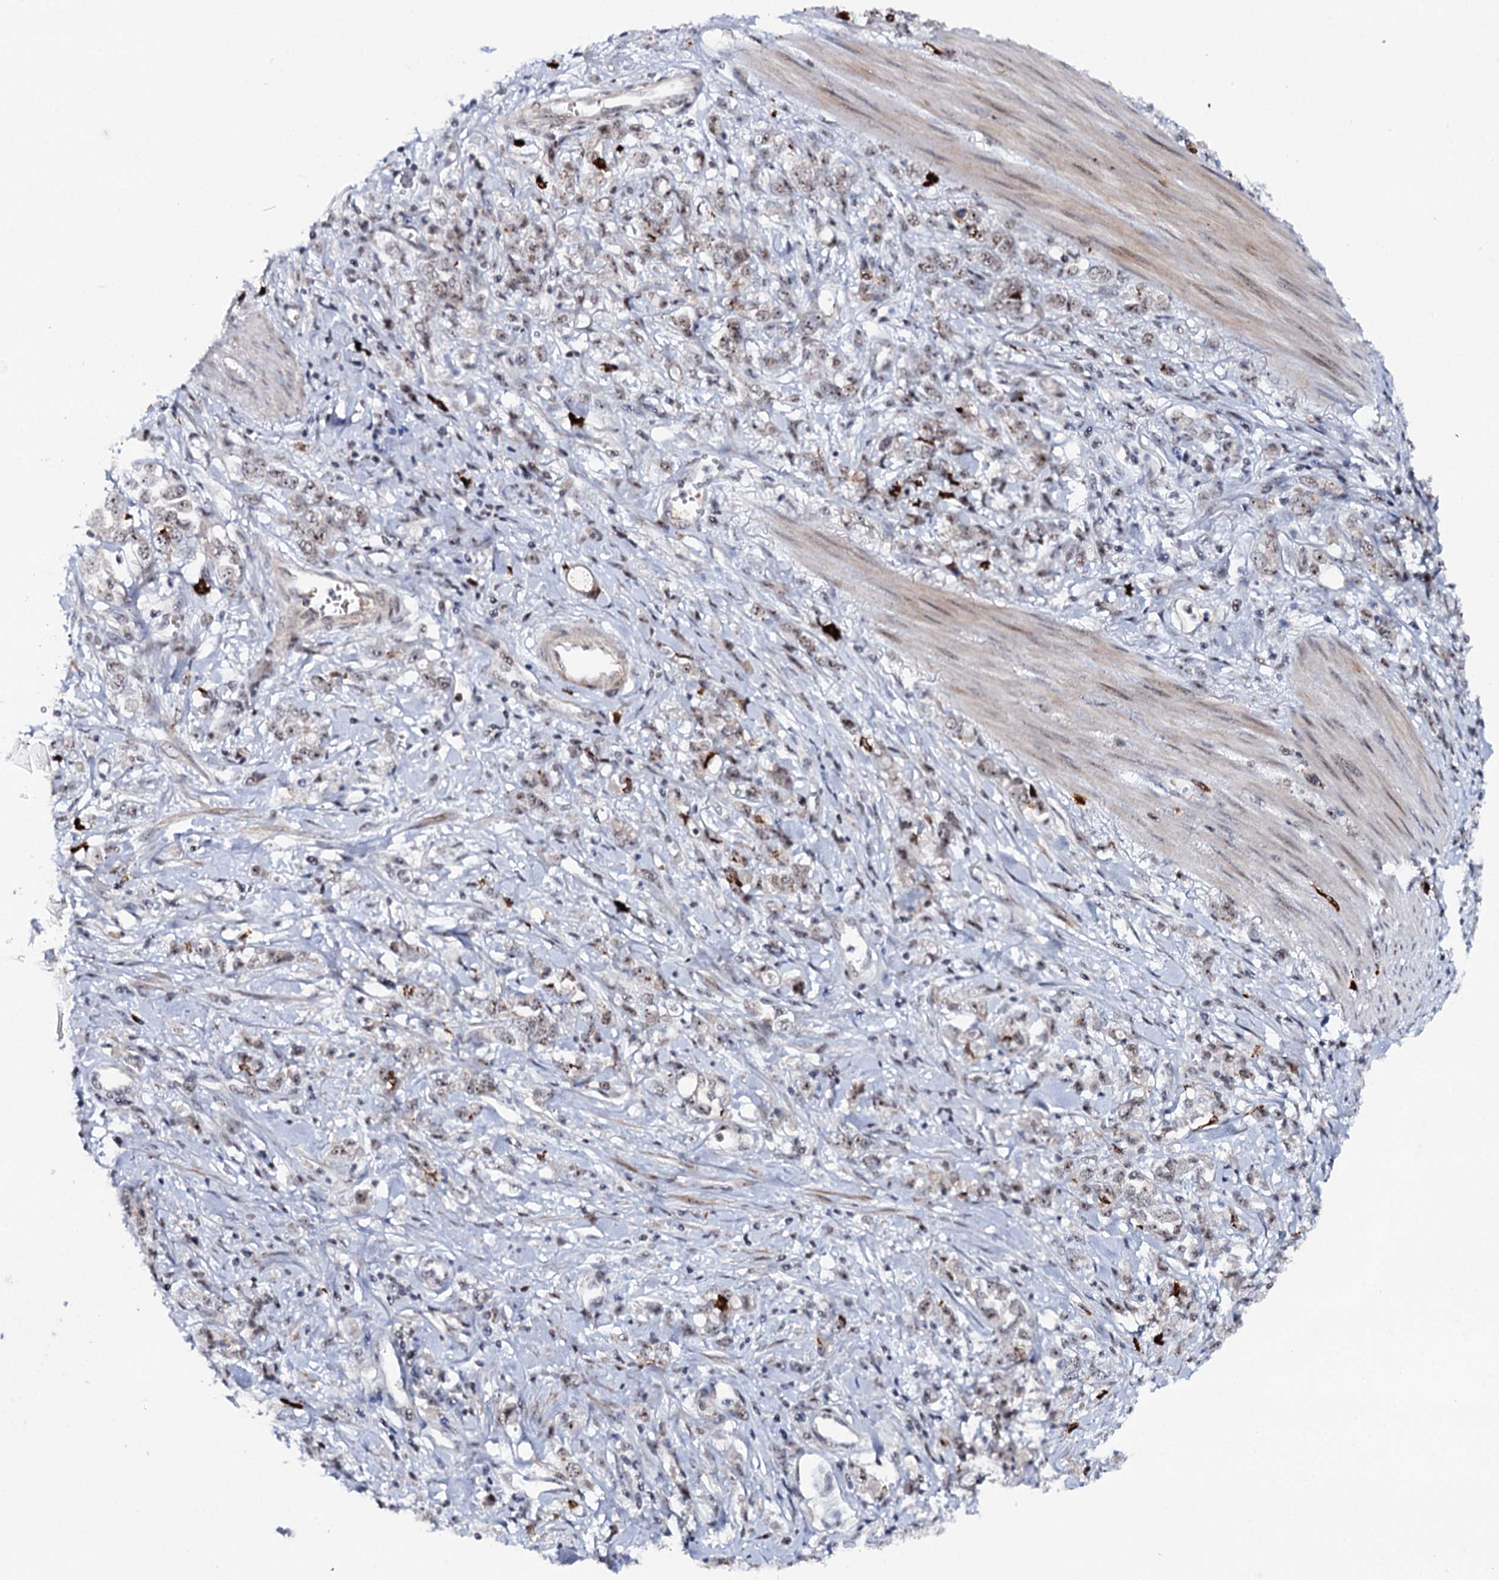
{"staining": {"intensity": "weak", "quantity": ">75%", "location": "nuclear"}, "tissue": "stomach cancer", "cell_type": "Tumor cells", "image_type": "cancer", "snomed": [{"axis": "morphology", "description": "Adenocarcinoma, NOS"}, {"axis": "topography", "description": "Stomach"}], "caption": "Immunohistochemistry (IHC) of stomach cancer (adenocarcinoma) demonstrates low levels of weak nuclear expression in approximately >75% of tumor cells.", "gene": "BUD13", "patient": {"sex": "female", "age": 76}}